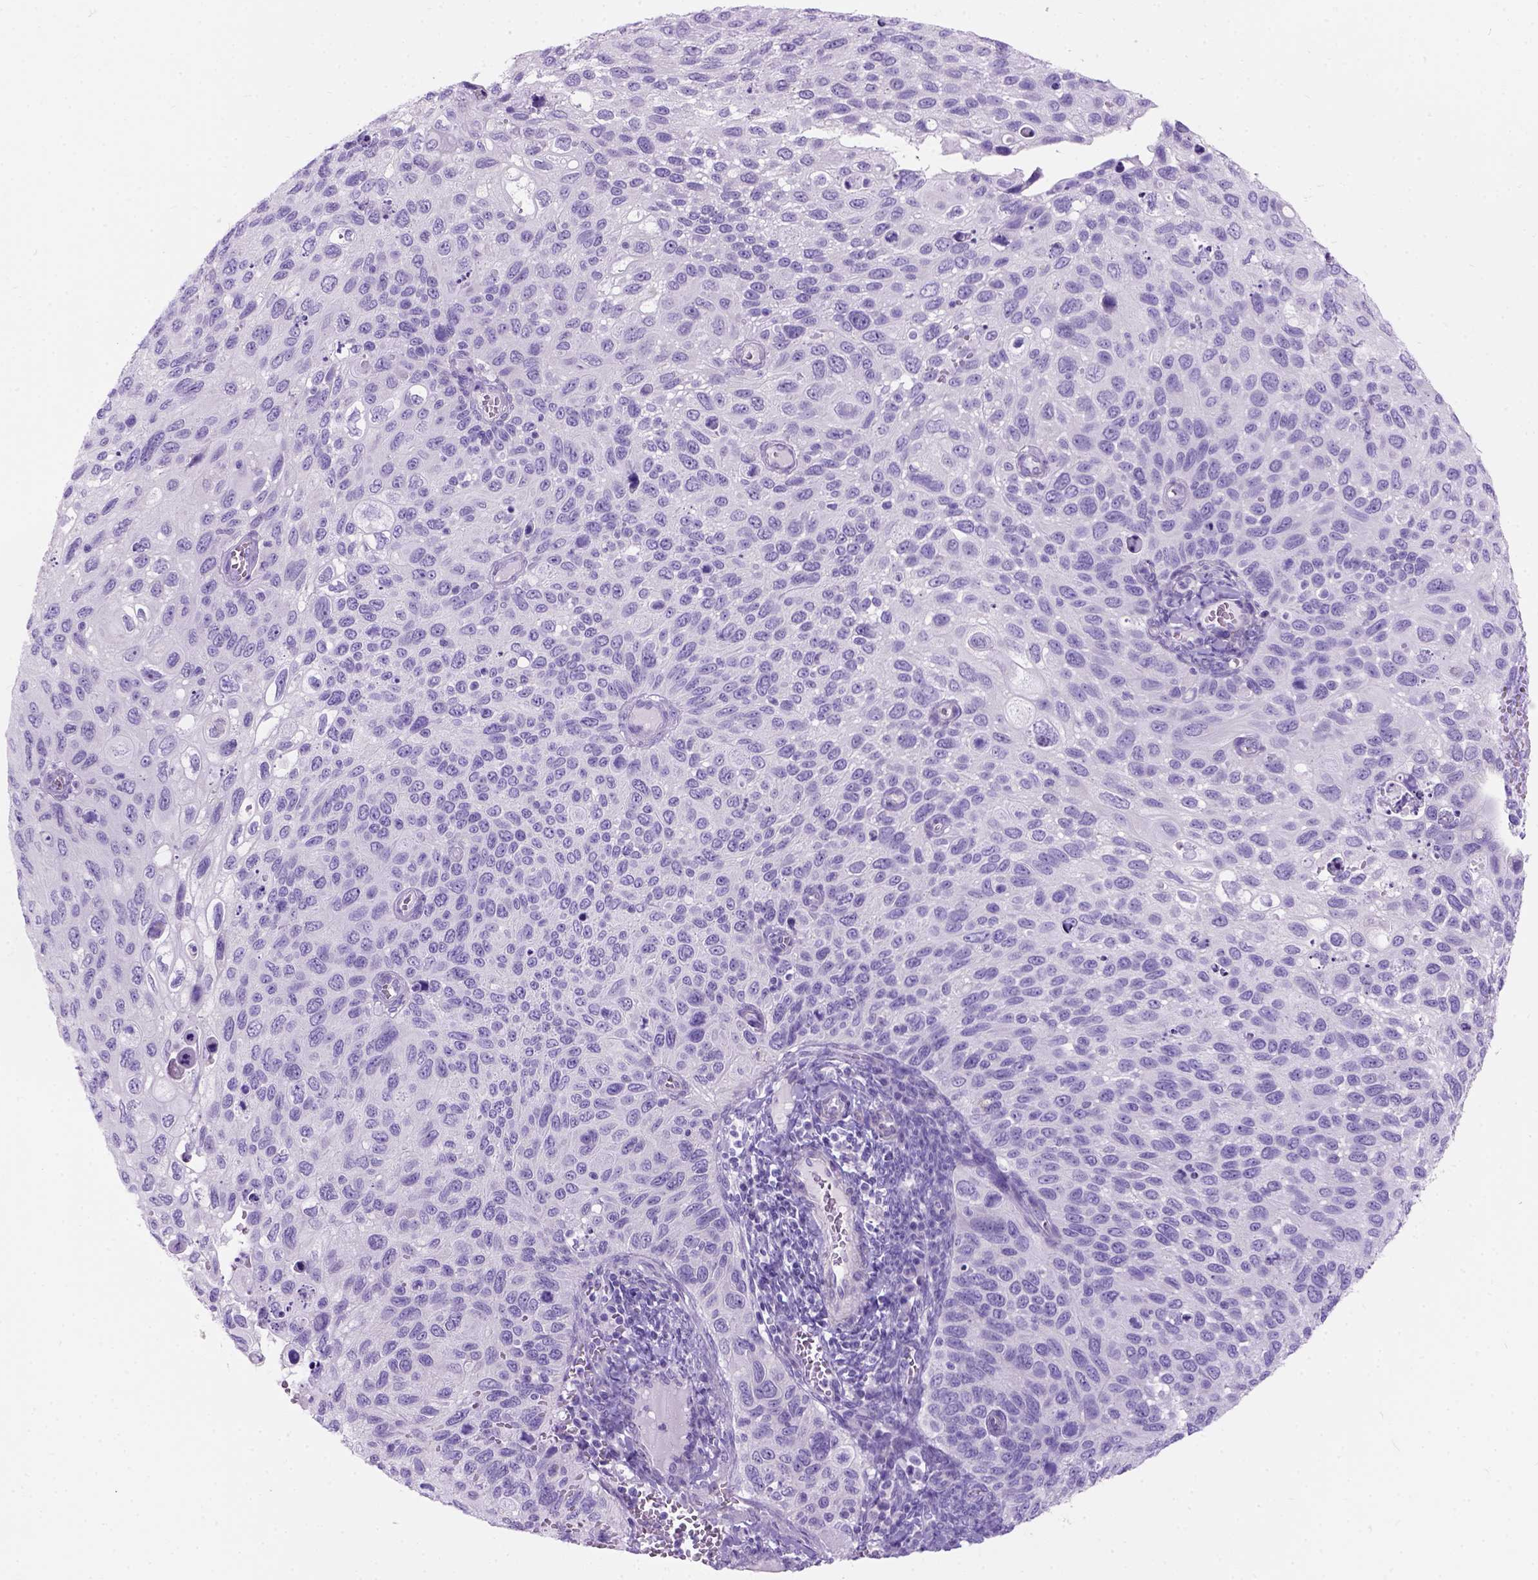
{"staining": {"intensity": "negative", "quantity": "none", "location": "none"}, "tissue": "cervical cancer", "cell_type": "Tumor cells", "image_type": "cancer", "snomed": [{"axis": "morphology", "description": "Squamous cell carcinoma, NOS"}, {"axis": "topography", "description": "Cervix"}], "caption": "Cervical squamous cell carcinoma was stained to show a protein in brown. There is no significant expression in tumor cells. (DAB (3,3'-diaminobenzidine) immunohistochemistry visualized using brightfield microscopy, high magnification).", "gene": "C7orf57", "patient": {"sex": "female", "age": 70}}